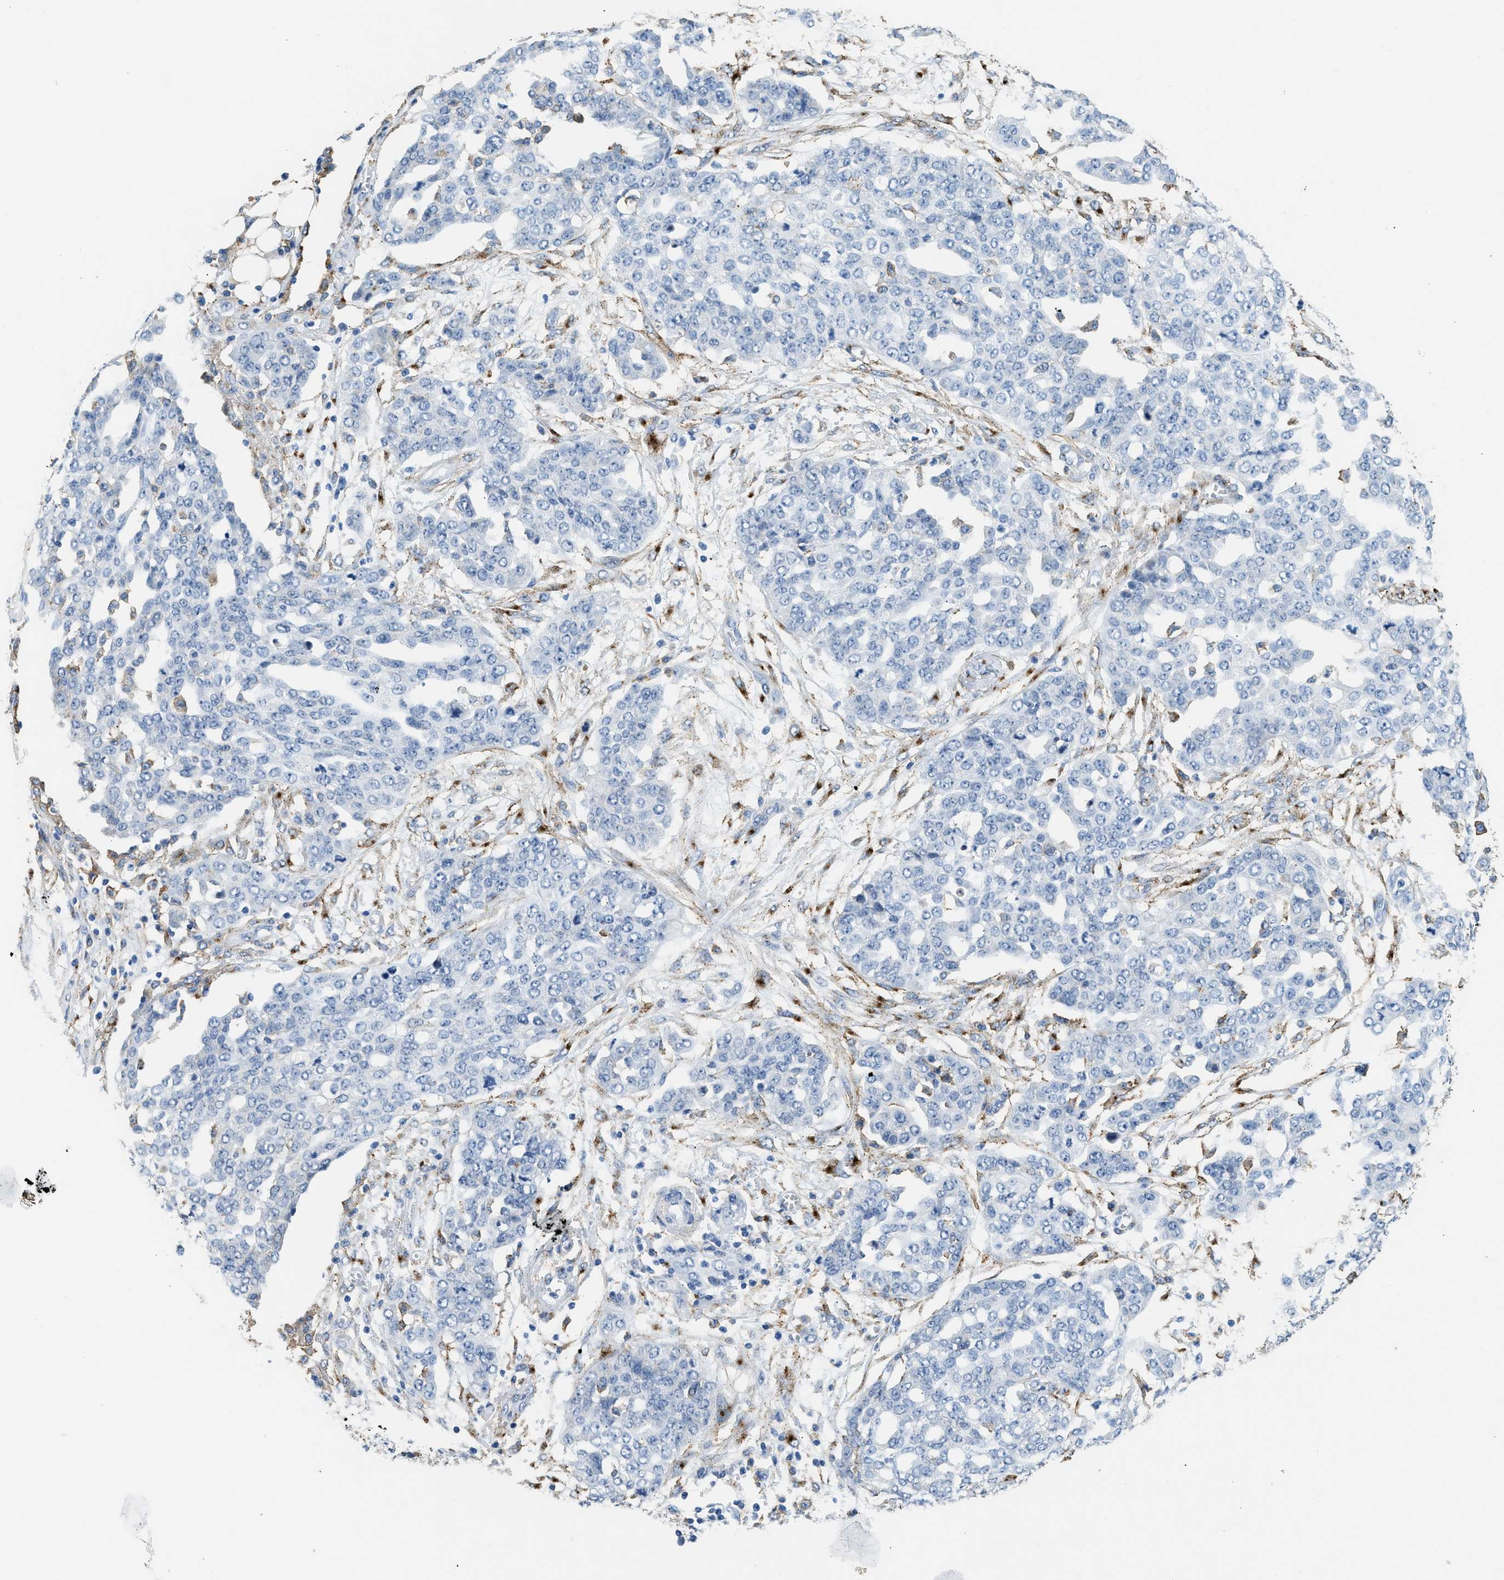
{"staining": {"intensity": "negative", "quantity": "none", "location": "none"}, "tissue": "ovarian cancer", "cell_type": "Tumor cells", "image_type": "cancer", "snomed": [{"axis": "morphology", "description": "Cystadenocarcinoma, serous, NOS"}, {"axis": "topography", "description": "Soft tissue"}, {"axis": "topography", "description": "Ovary"}], "caption": "This is an immunohistochemistry photomicrograph of serous cystadenocarcinoma (ovarian). There is no staining in tumor cells.", "gene": "LRP1", "patient": {"sex": "female", "age": 57}}